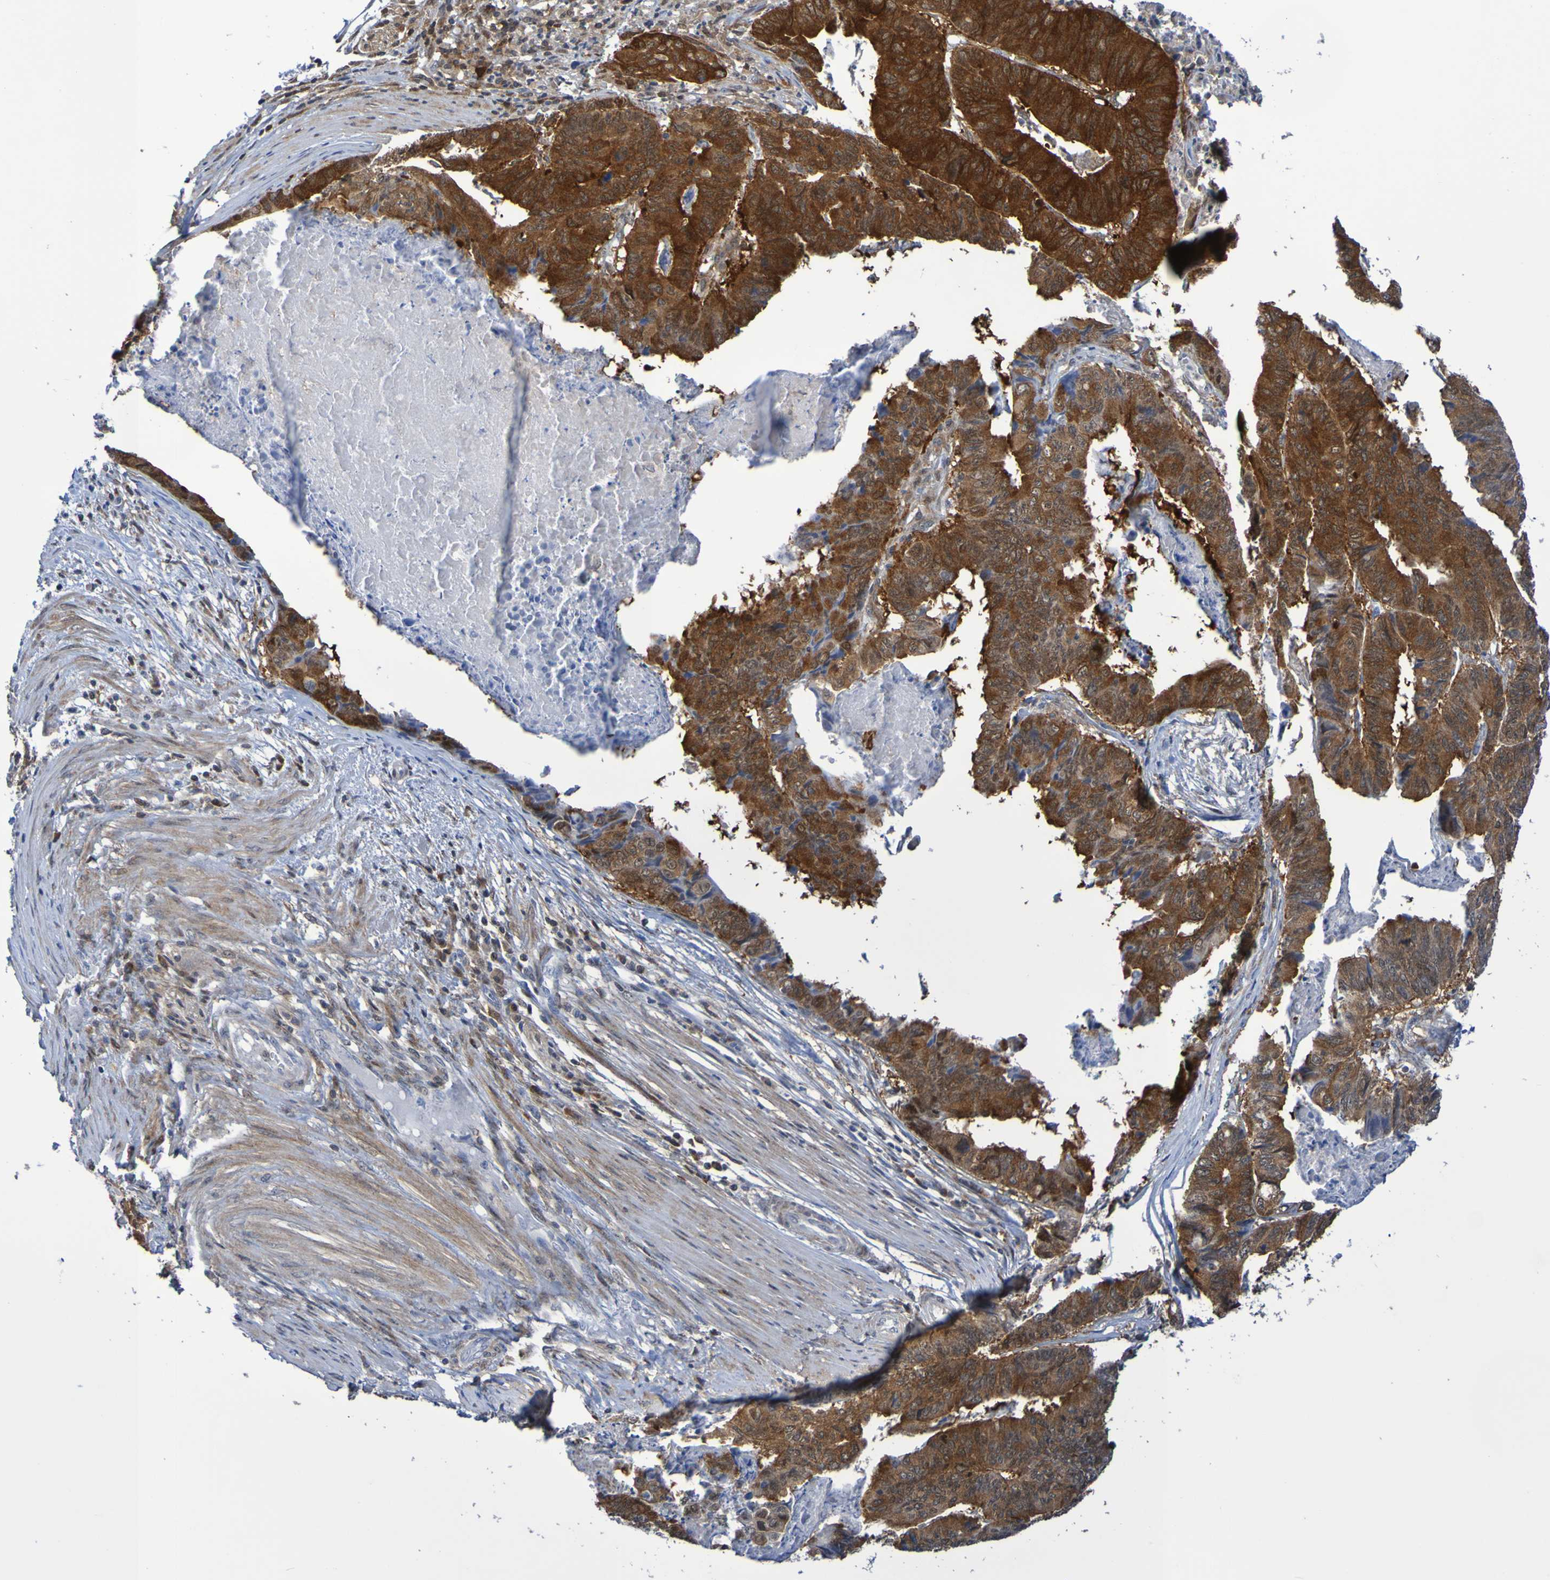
{"staining": {"intensity": "strong", "quantity": ">75%", "location": "cytoplasmic/membranous"}, "tissue": "stomach cancer", "cell_type": "Tumor cells", "image_type": "cancer", "snomed": [{"axis": "morphology", "description": "Adenocarcinoma, NOS"}, {"axis": "topography", "description": "Stomach, lower"}], "caption": "Approximately >75% of tumor cells in human stomach adenocarcinoma demonstrate strong cytoplasmic/membranous protein positivity as visualized by brown immunohistochemical staining.", "gene": "ATIC", "patient": {"sex": "male", "age": 77}}